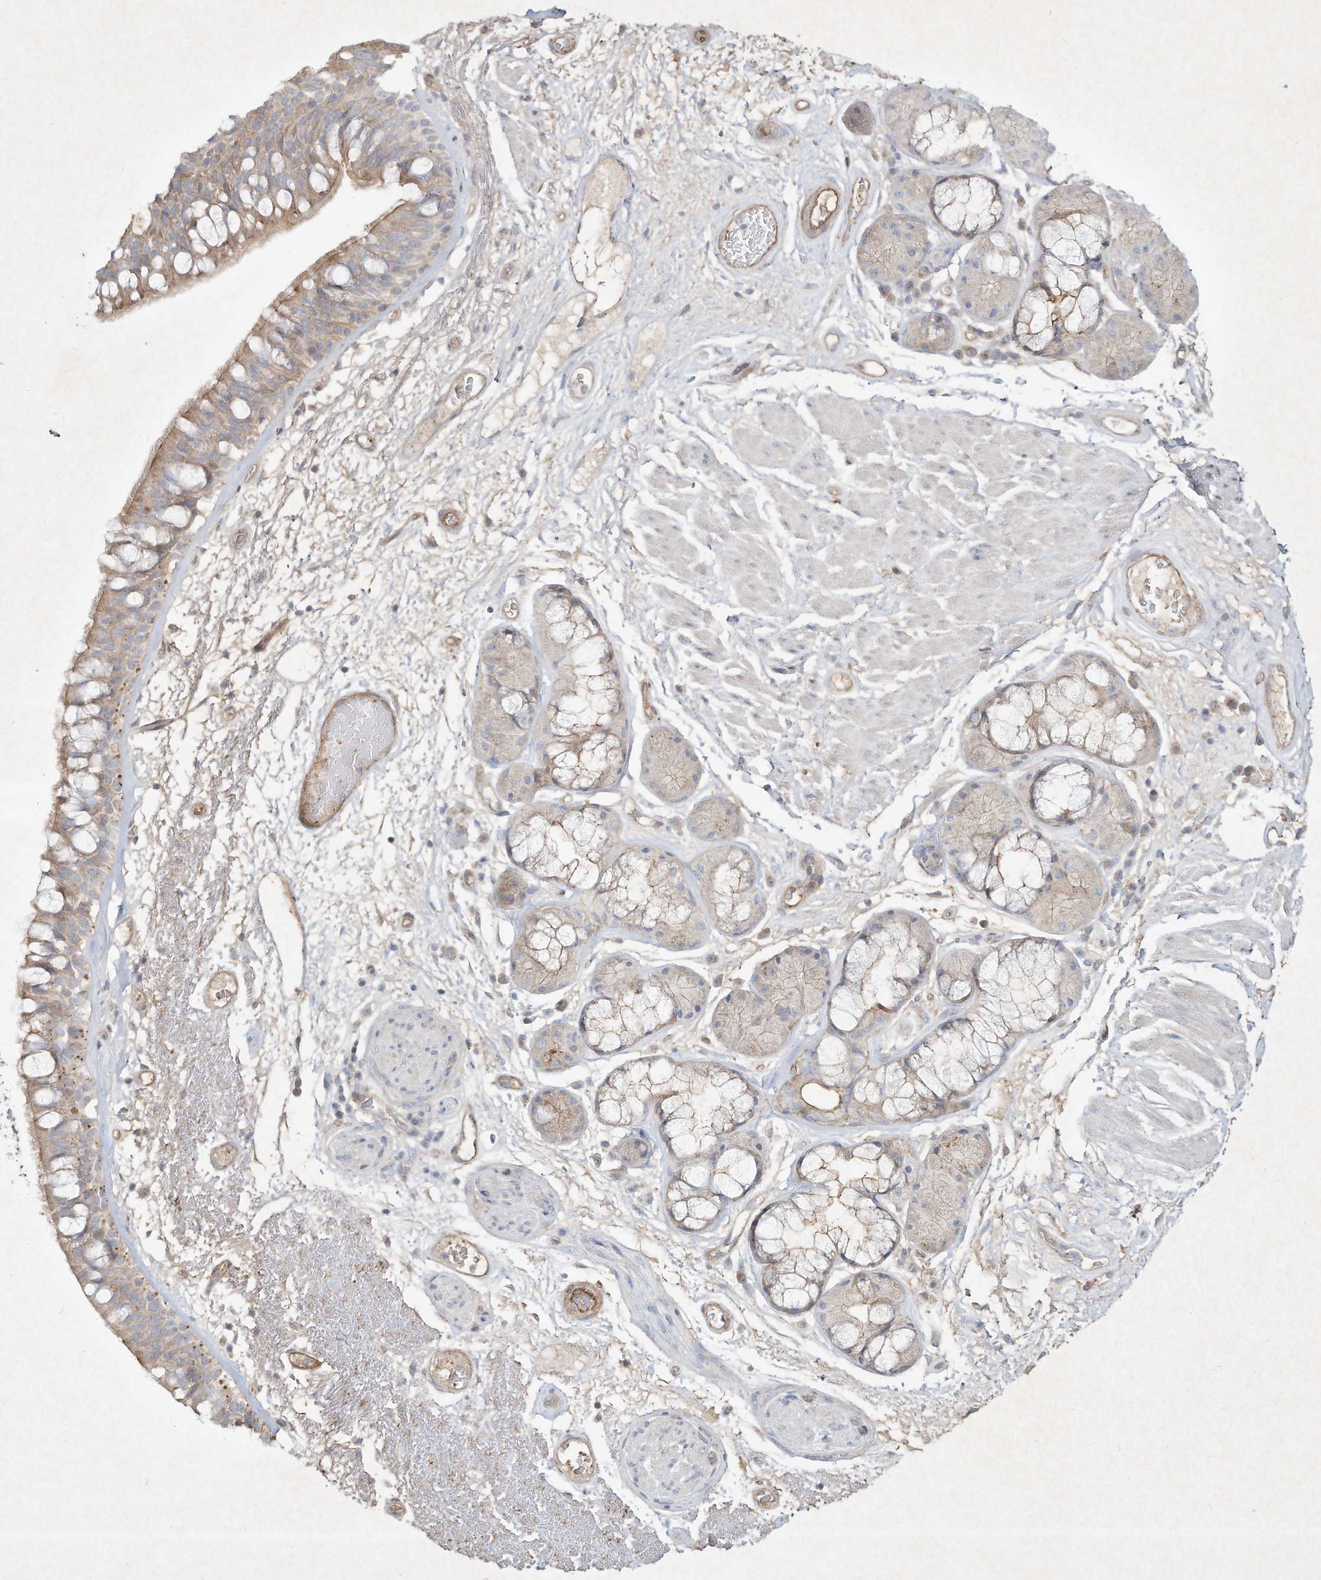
{"staining": {"intensity": "moderate", "quantity": "25%-75%", "location": "cytoplasmic/membranous"}, "tissue": "bronchus", "cell_type": "Respiratory epithelial cells", "image_type": "normal", "snomed": [{"axis": "morphology", "description": "Normal tissue, NOS"}, {"axis": "morphology", "description": "Squamous cell carcinoma, NOS"}, {"axis": "topography", "description": "Lymph node"}, {"axis": "topography", "description": "Bronchus"}, {"axis": "topography", "description": "Lung"}], "caption": "IHC histopathology image of normal bronchus stained for a protein (brown), which shows medium levels of moderate cytoplasmic/membranous positivity in approximately 25%-75% of respiratory epithelial cells.", "gene": "HTR5A", "patient": {"sex": "male", "age": 66}}